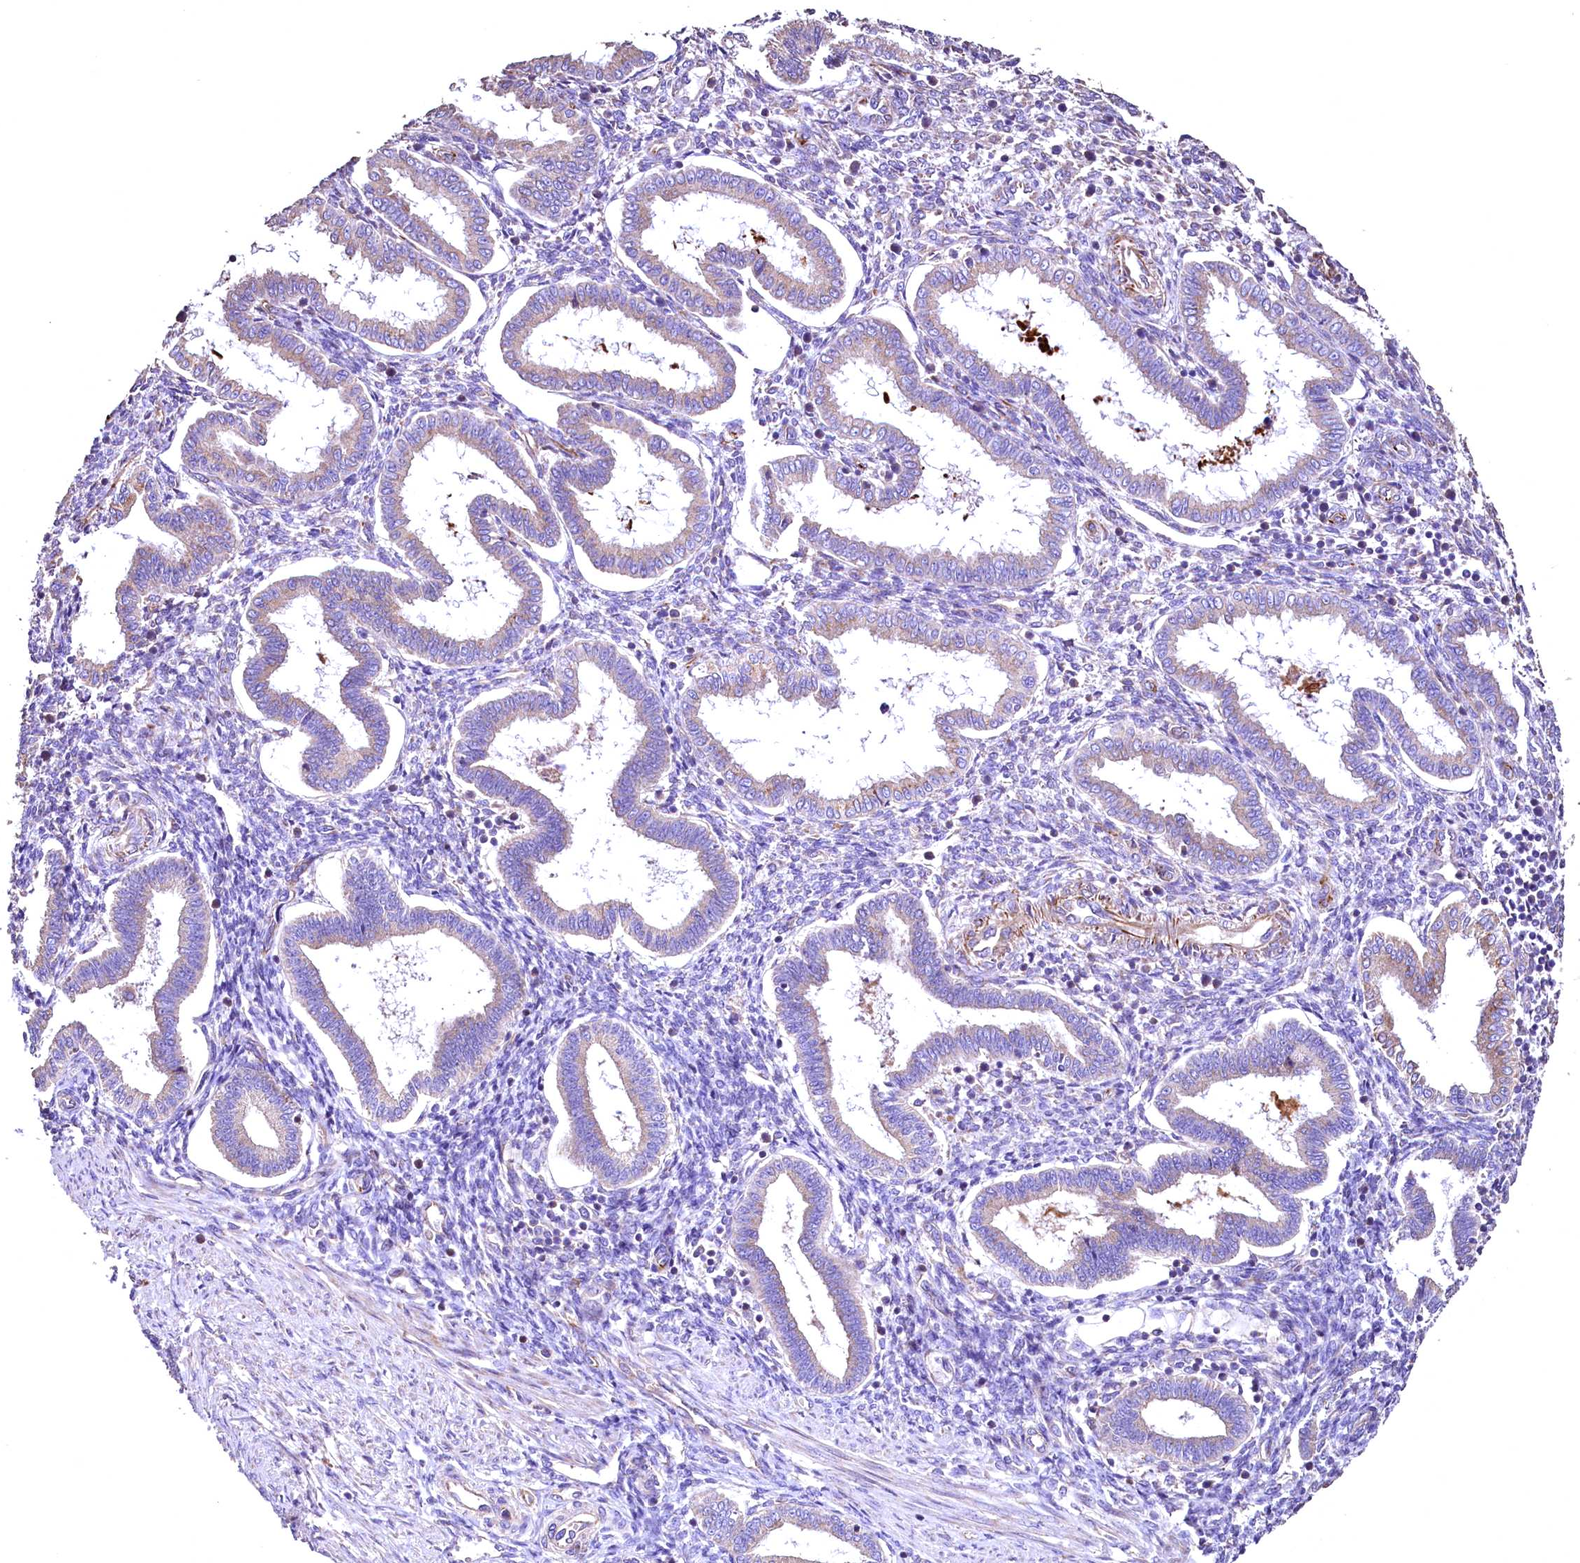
{"staining": {"intensity": "negative", "quantity": "none", "location": "none"}, "tissue": "endometrium", "cell_type": "Cells in endometrial stroma", "image_type": "normal", "snomed": [{"axis": "morphology", "description": "Normal tissue, NOS"}, {"axis": "topography", "description": "Endometrium"}], "caption": "A high-resolution photomicrograph shows immunohistochemistry (IHC) staining of unremarkable endometrium, which shows no significant staining in cells in endometrial stroma. (IHC, brightfield microscopy, high magnification).", "gene": "RASSF1", "patient": {"sex": "female", "age": 24}}